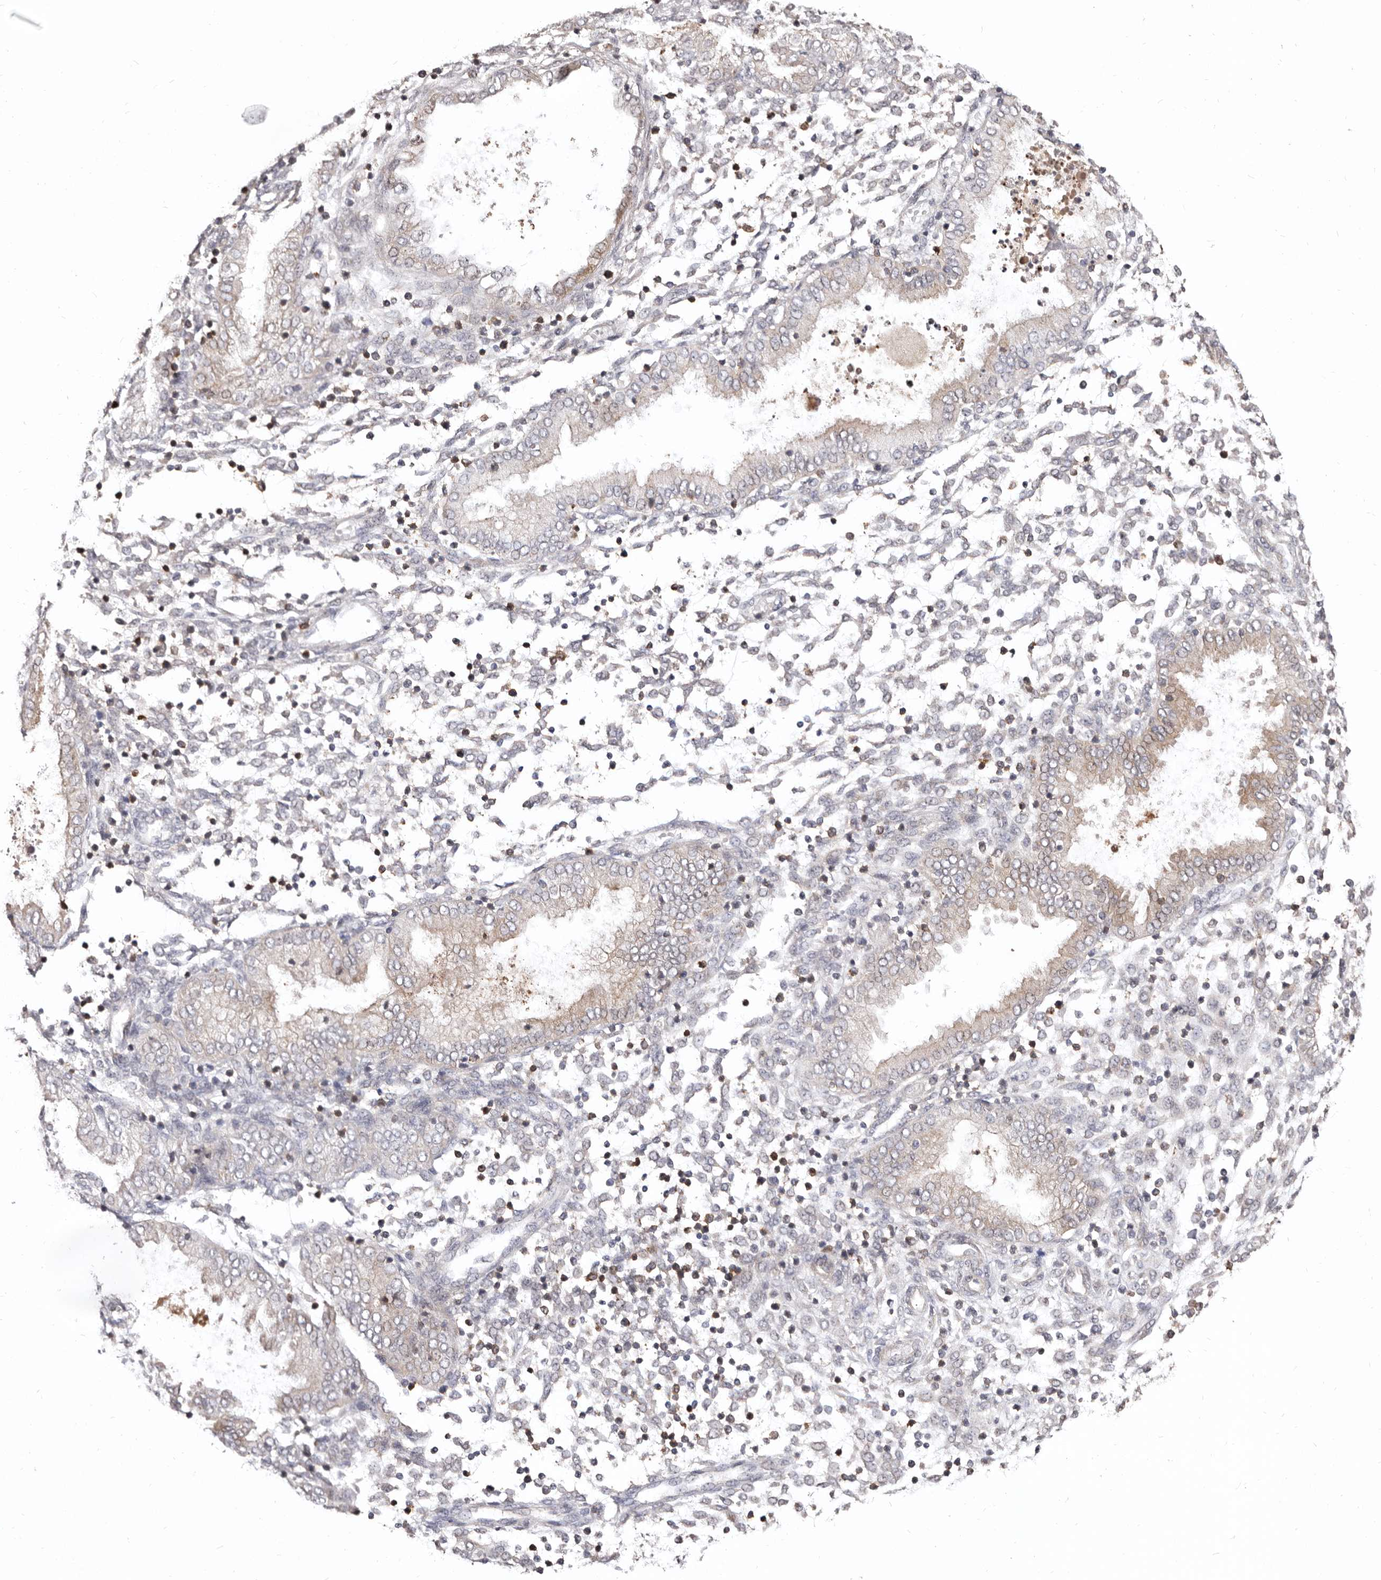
{"staining": {"intensity": "negative", "quantity": "none", "location": "none"}, "tissue": "endometrium", "cell_type": "Cells in endometrial stroma", "image_type": "normal", "snomed": [{"axis": "morphology", "description": "Normal tissue, NOS"}, {"axis": "topography", "description": "Endometrium"}], "caption": "Protein analysis of unremarkable endometrium displays no significant positivity in cells in endometrial stroma.", "gene": "GPATCH4", "patient": {"sex": "female", "age": 53}}